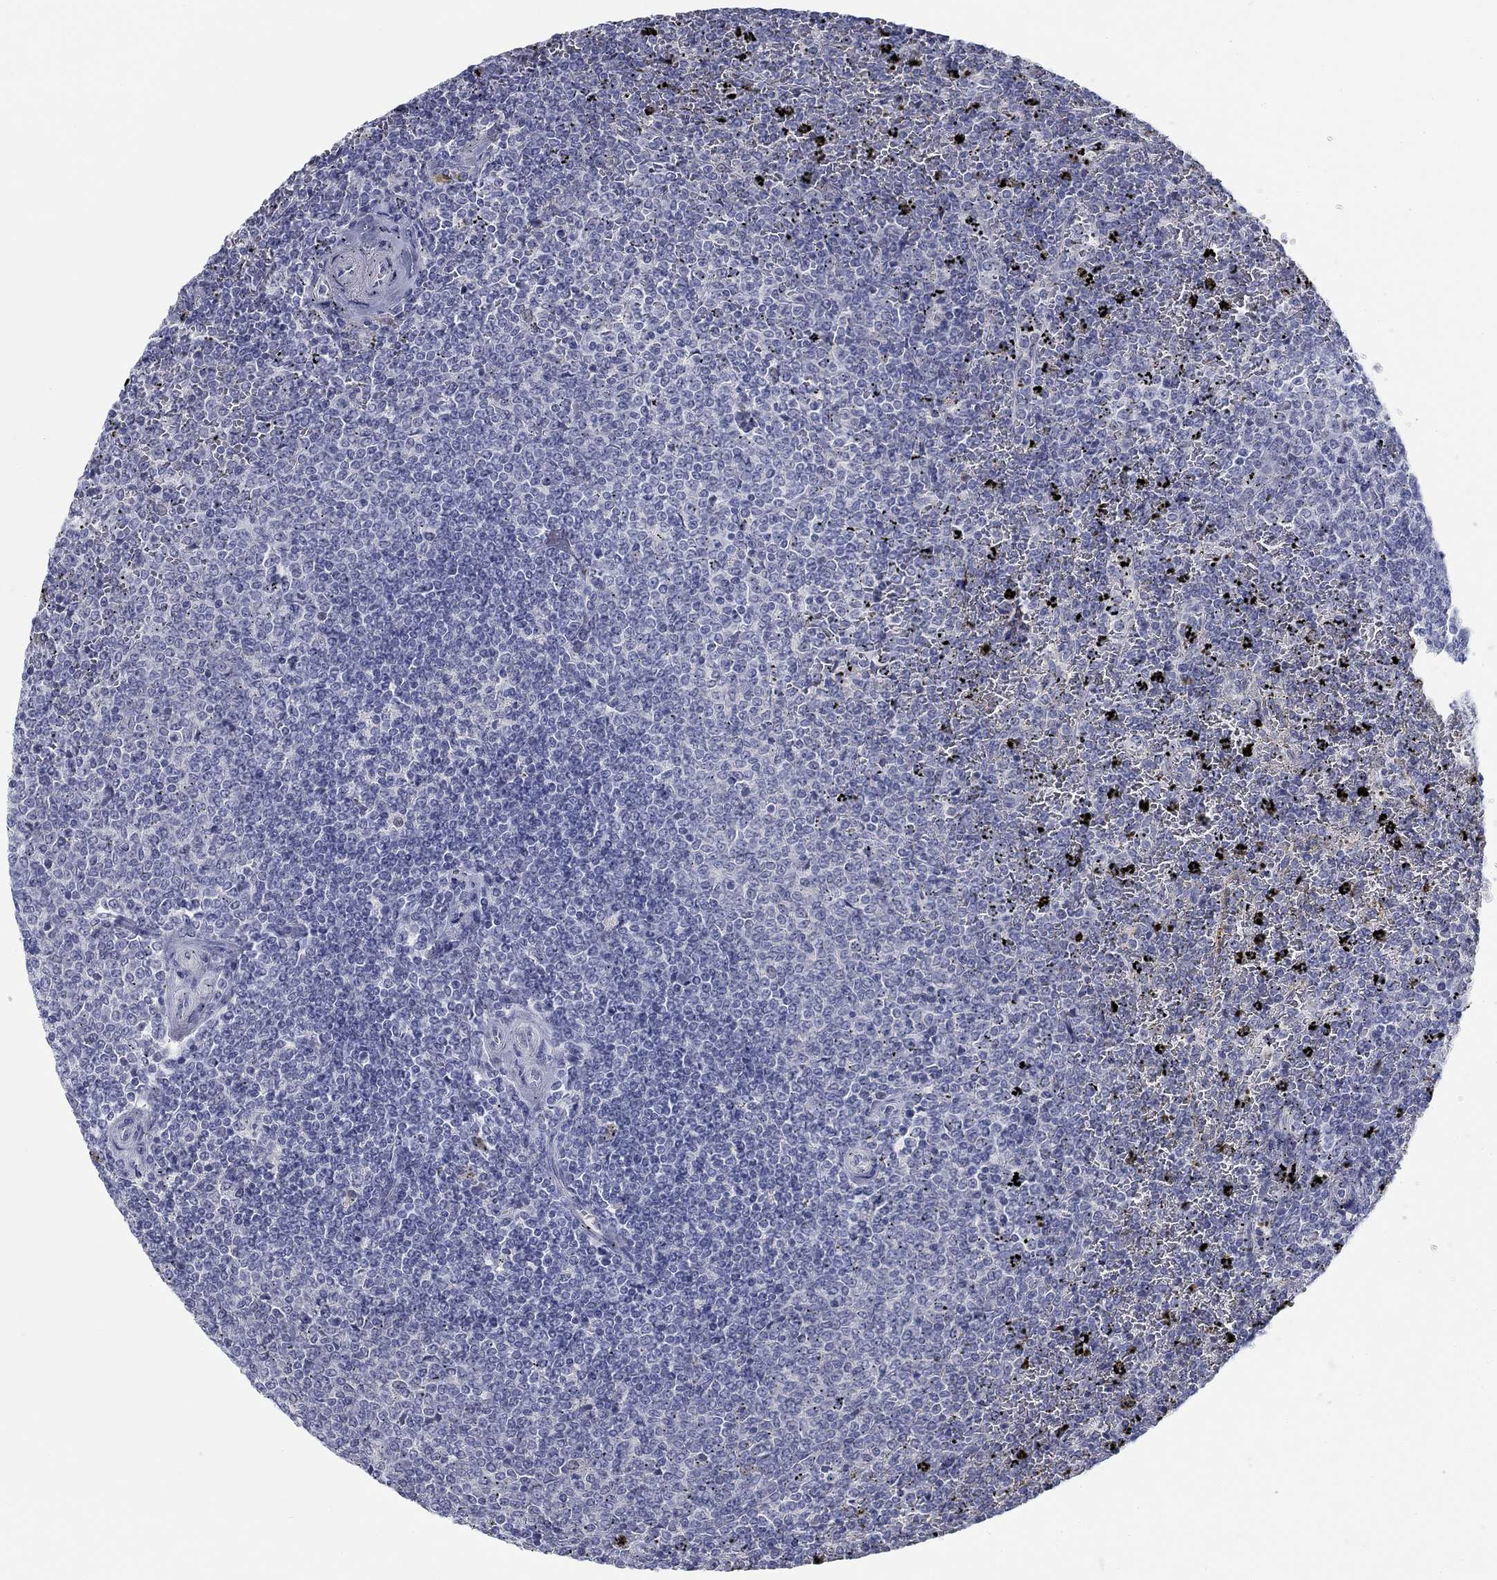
{"staining": {"intensity": "negative", "quantity": "none", "location": "none"}, "tissue": "lymphoma", "cell_type": "Tumor cells", "image_type": "cancer", "snomed": [{"axis": "morphology", "description": "Malignant lymphoma, non-Hodgkin's type, Low grade"}, {"axis": "topography", "description": "Spleen"}], "caption": "Immunohistochemical staining of human low-grade malignant lymphoma, non-Hodgkin's type exhibits no significant expression in tumor cells.", "gene": "DNAL1", "patient": {"sex": "female", "age": 77}}